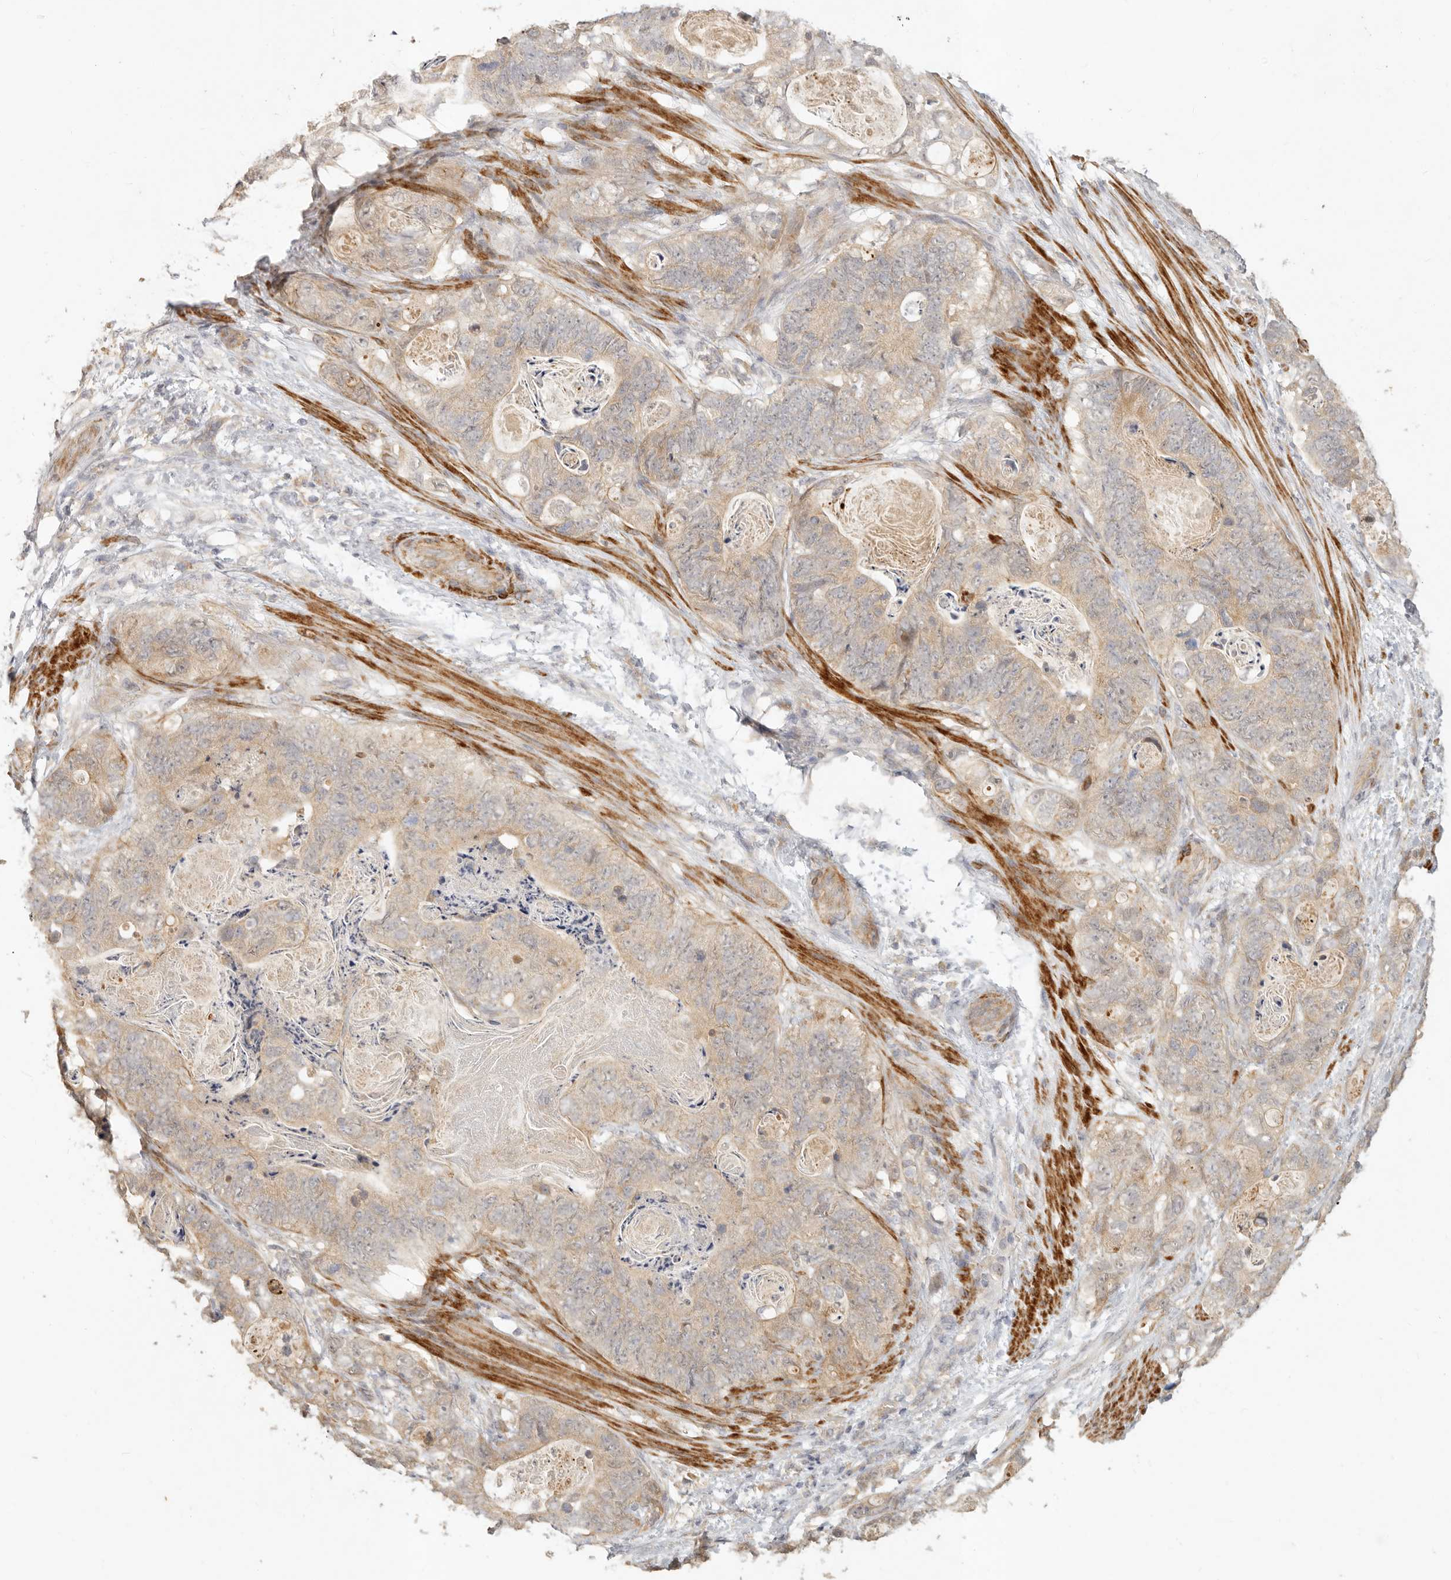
{"staining": {"intensity": "weak", "quantity": ">75%", "location": "cytoplasmic/membranous"}, "tissue": "stomach cancer", "cell_type": "Tumor cells", "image_type": "cancer", "snomed": [{"axis": "morphology", "description": "Normal tissue, NOS"}, {"axis": "morphology", "description": "Adenocarcinoma, NOS"}, {"axis": "topography", "description": "Stomach"}], "caption": "Stomach adenocarcinoma tissue displays weak cytoplasmic/membranous staining in about >75% of tumor cells Nuclei are stained in blue.", "gene": "VIPR1", "patient": {"sex": "female", "age": 89}}